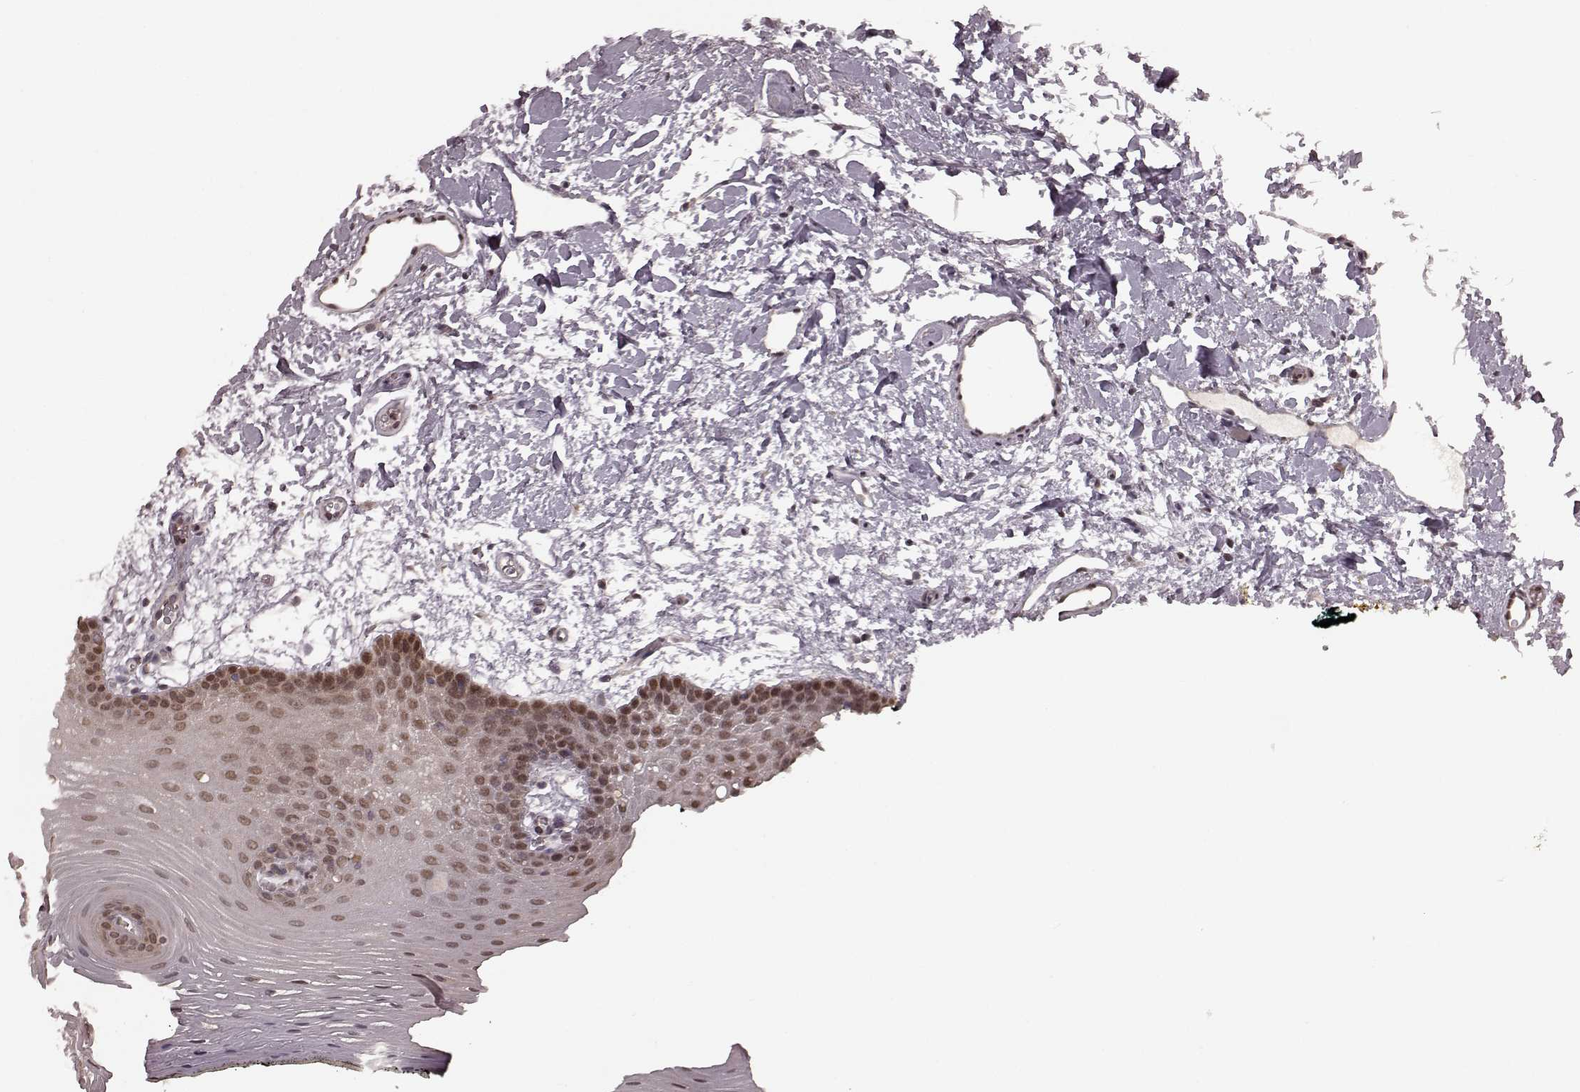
{"staining": {"intensity": "moderate", "quantity": "25%-75%", "location": "nuclear"}, "tissue": "oral mucosa", "cell_type": "Squamous epithelial cells", "image_type": "normal", "snomed": [{"axis": "morphology", "description": "Normal tissue, NOS"}, {"axis": "topography", "description": "Oral tissue"}, {"axis": "topography", "description": "Head-Neck"}], "caption": "Oral mucosa stained with DAB immunohistochemistry (IHC) displays medium levels of moderate nuclear expression in approximately 25%-75% of squamous epithelial cells.", "gene": "GSS", "patient": {"sex": "male", "age": 65}}